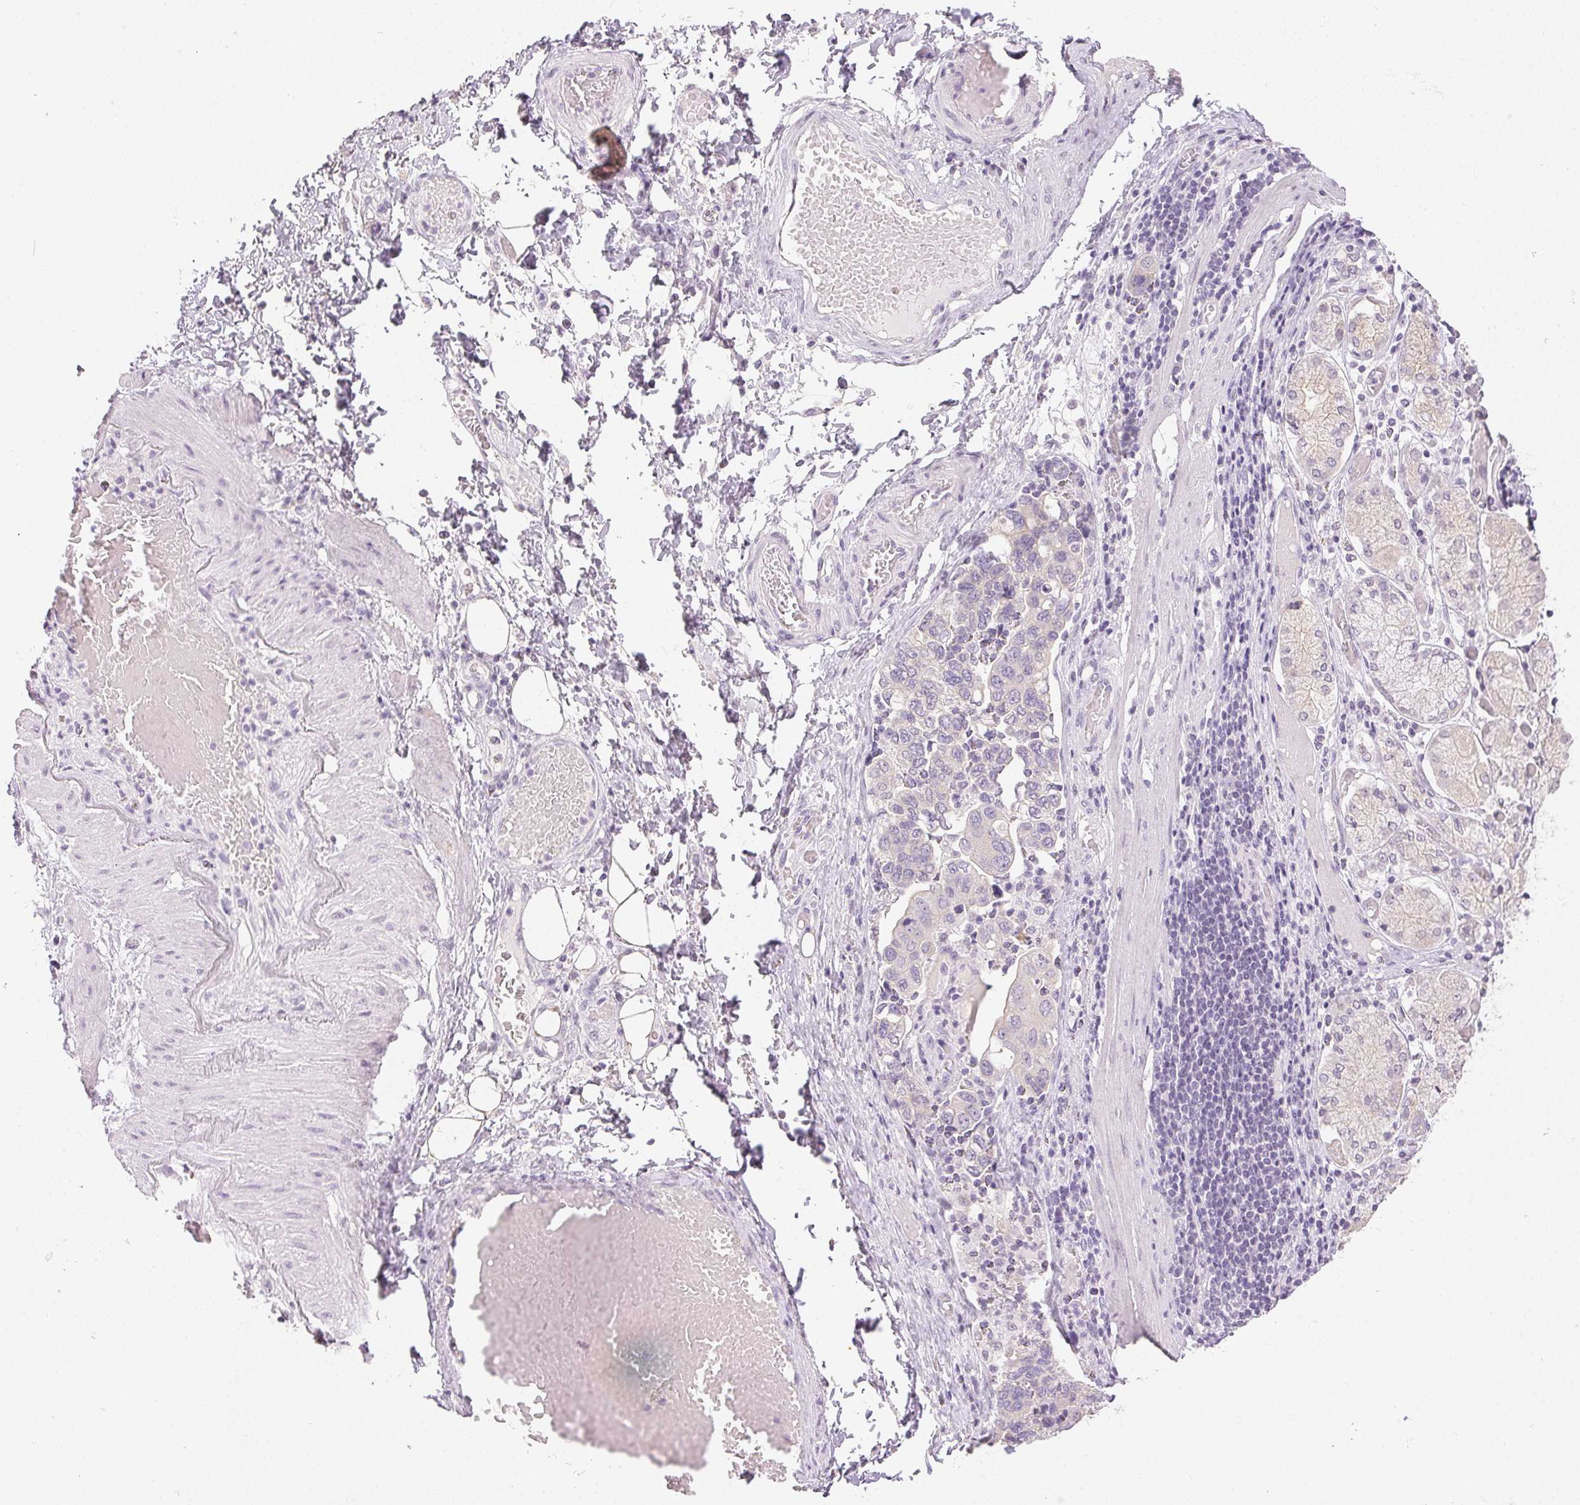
{"staining": {"intensity": "negative", "quantity": "none", "location": "none"}, "tissue": "stomach cancer", "cell_type": "Tumor cells", "image_type": "cancer", "snomed": [{"axis": "morphology", "description": "Adenocarcinoma, NOS"}, {"axis": "topography", "description": "Stomach, upper"}, {"axis": "topography", "description": "Stomach"}], "caption": "DAB immunohistochemical staining of adenocarcinoma (stomach) shows no significant staining in tumor cells.", "gene": "SFTPD", "patient": {"sex": "male", "age": 62}}